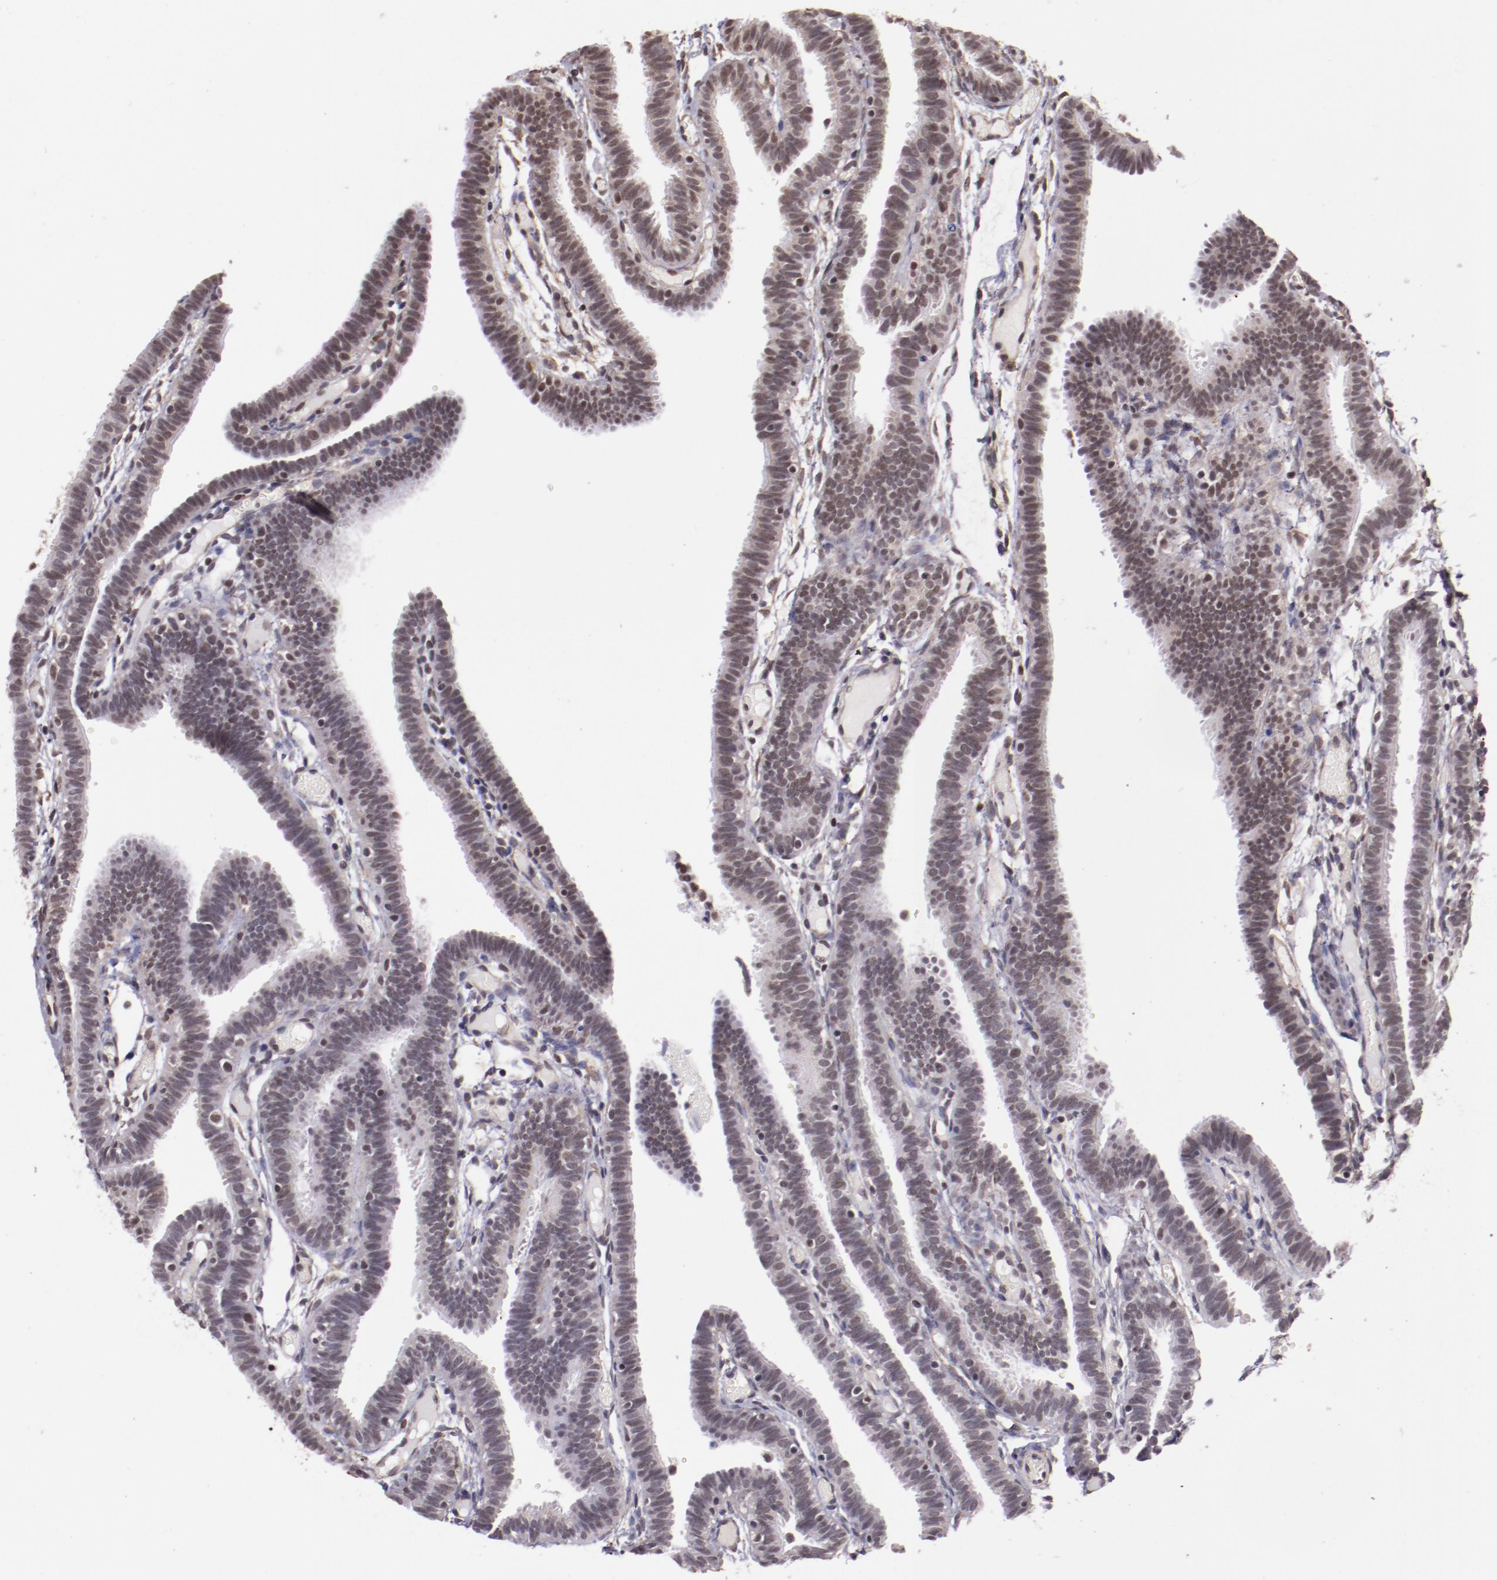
{"staining": {"intensity": "weak", "quantity": "25%-75%", "location": "nuclear"}, "tissue": "fallopian tube", "cell_type": "Glandular cells", "image_type": "normal", "snomed": [{"axis": "morphology", "description": "Normal tissue, NOS"}, {"axis": "topography", "description": "Fallopian tube"}], "caption": "IHC micrograph of unremarkable fallopian tube: fallopian tube stained using immunohistochemistry (IHC) displays low levels of weak protein expression localized specifically in the nuclear of glandular cells, appearing as a nuclear brown color.", "gene": "ELF1", "patient": {"sex": "female", "age": 29}}